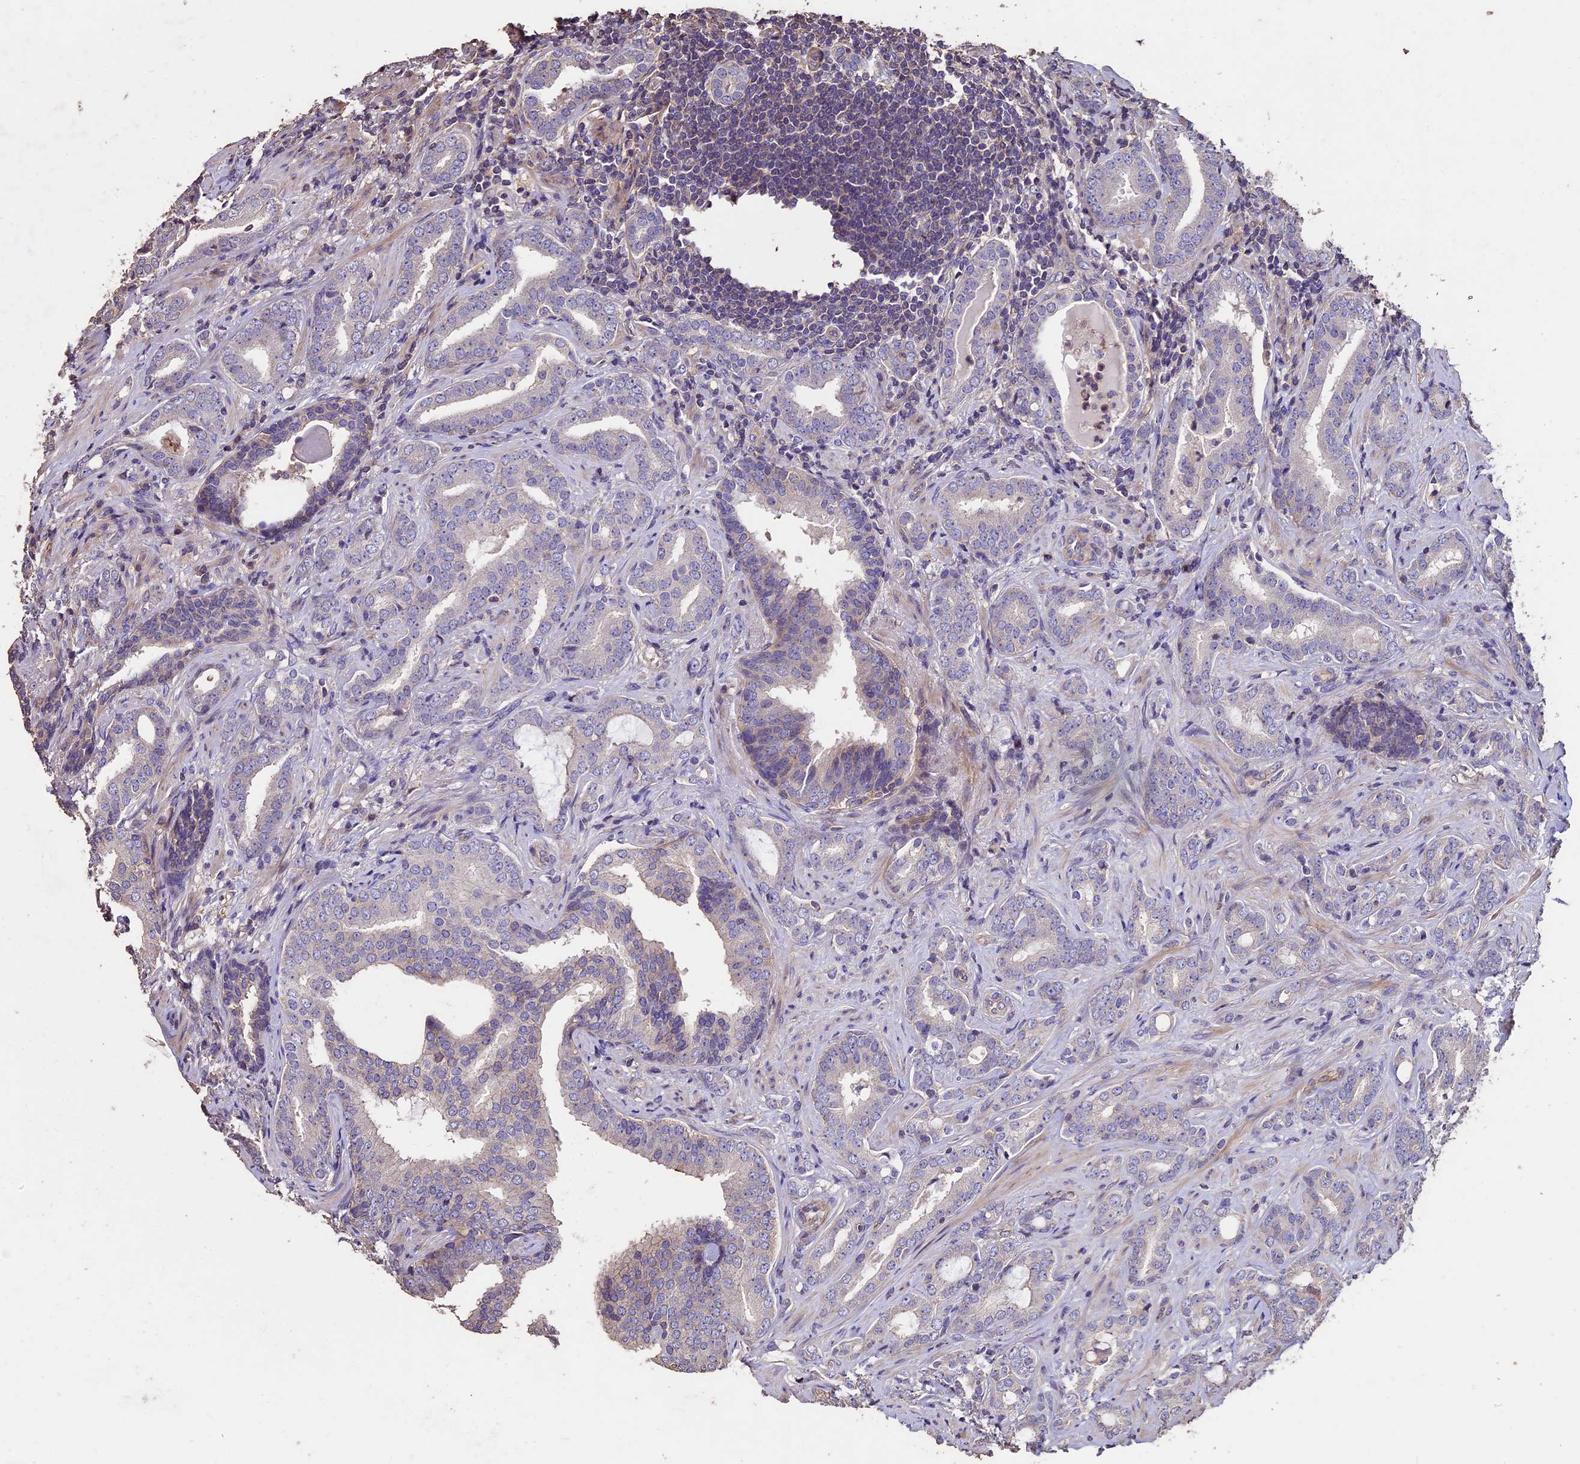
{"staining": {"intensity": "negative", "quantity": "none", "location": "none"}, "tissue": "prostate cancer", "cell_type": "Tumor cells", "image_type": "cancer", "snomed": [{"axis": "morphology", "description": "Adenocarcinoma, High grade"}, {"axis": "topography", "description": "Prostate"}], "caption": "This is an IHC image of human adenocarcinoma (high-grade) (prostate). There is no staining in tumor cells.", "gene": "USB1", "patient": {"sex": "male", "age": 63}}